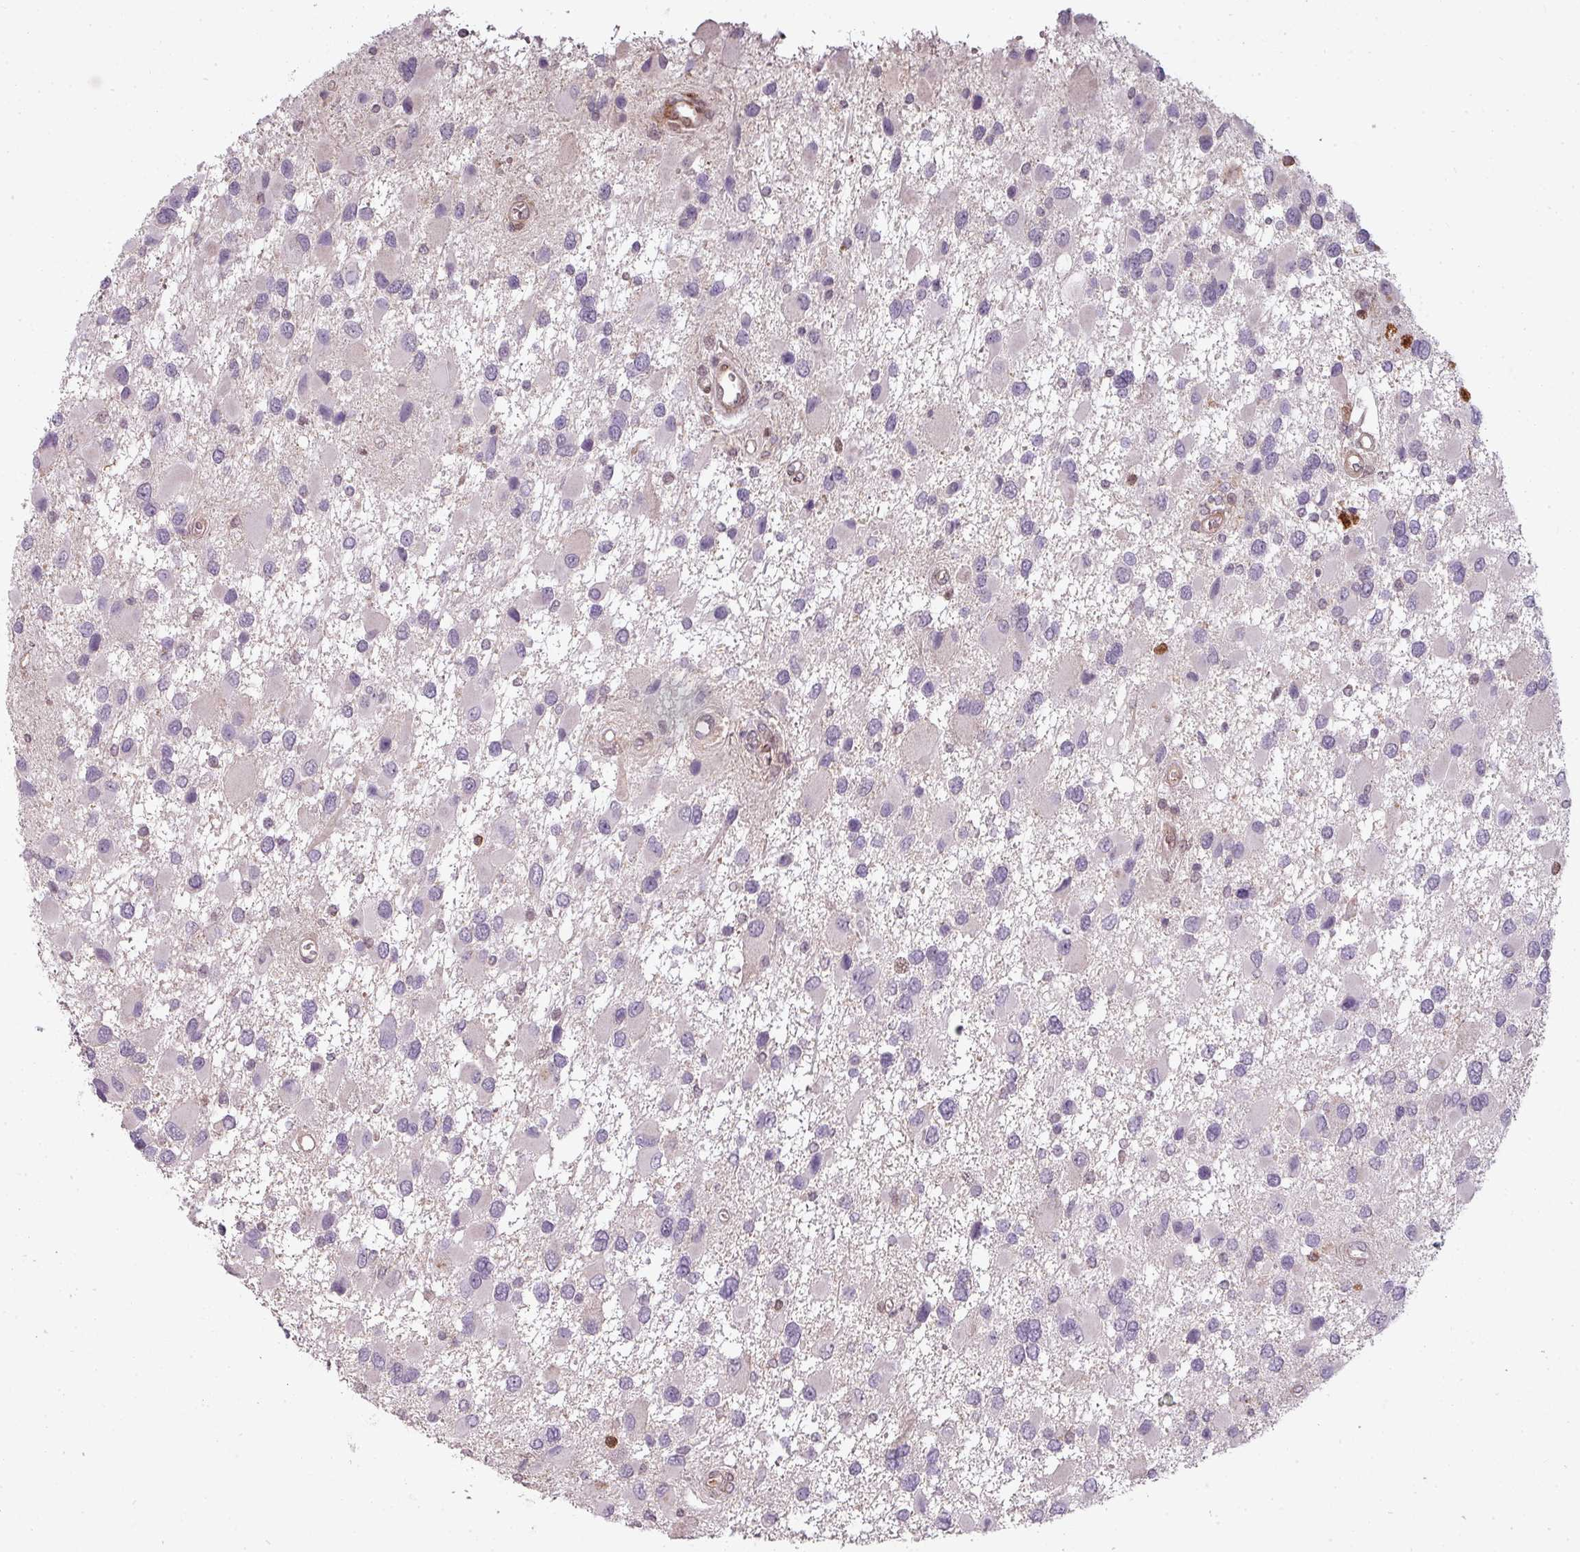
{"staining": {"intensity": "negative", "quantity": "none", "location": "none"}, "tissue": "glioma", "cell_type": "Tumor cells", "image_type": "cancer", "snomed": [{"axis": "morphology", "description": "Glioma, malignant, High grade"}, {"axis": "topography", "description": "Brain"}], "caption": "Micrograph shows no significant protein expression in tumor cells of malignant glioma (high-grade).", "gene": "CLIC1", "patient": {"sex": "male", "age": 53}}